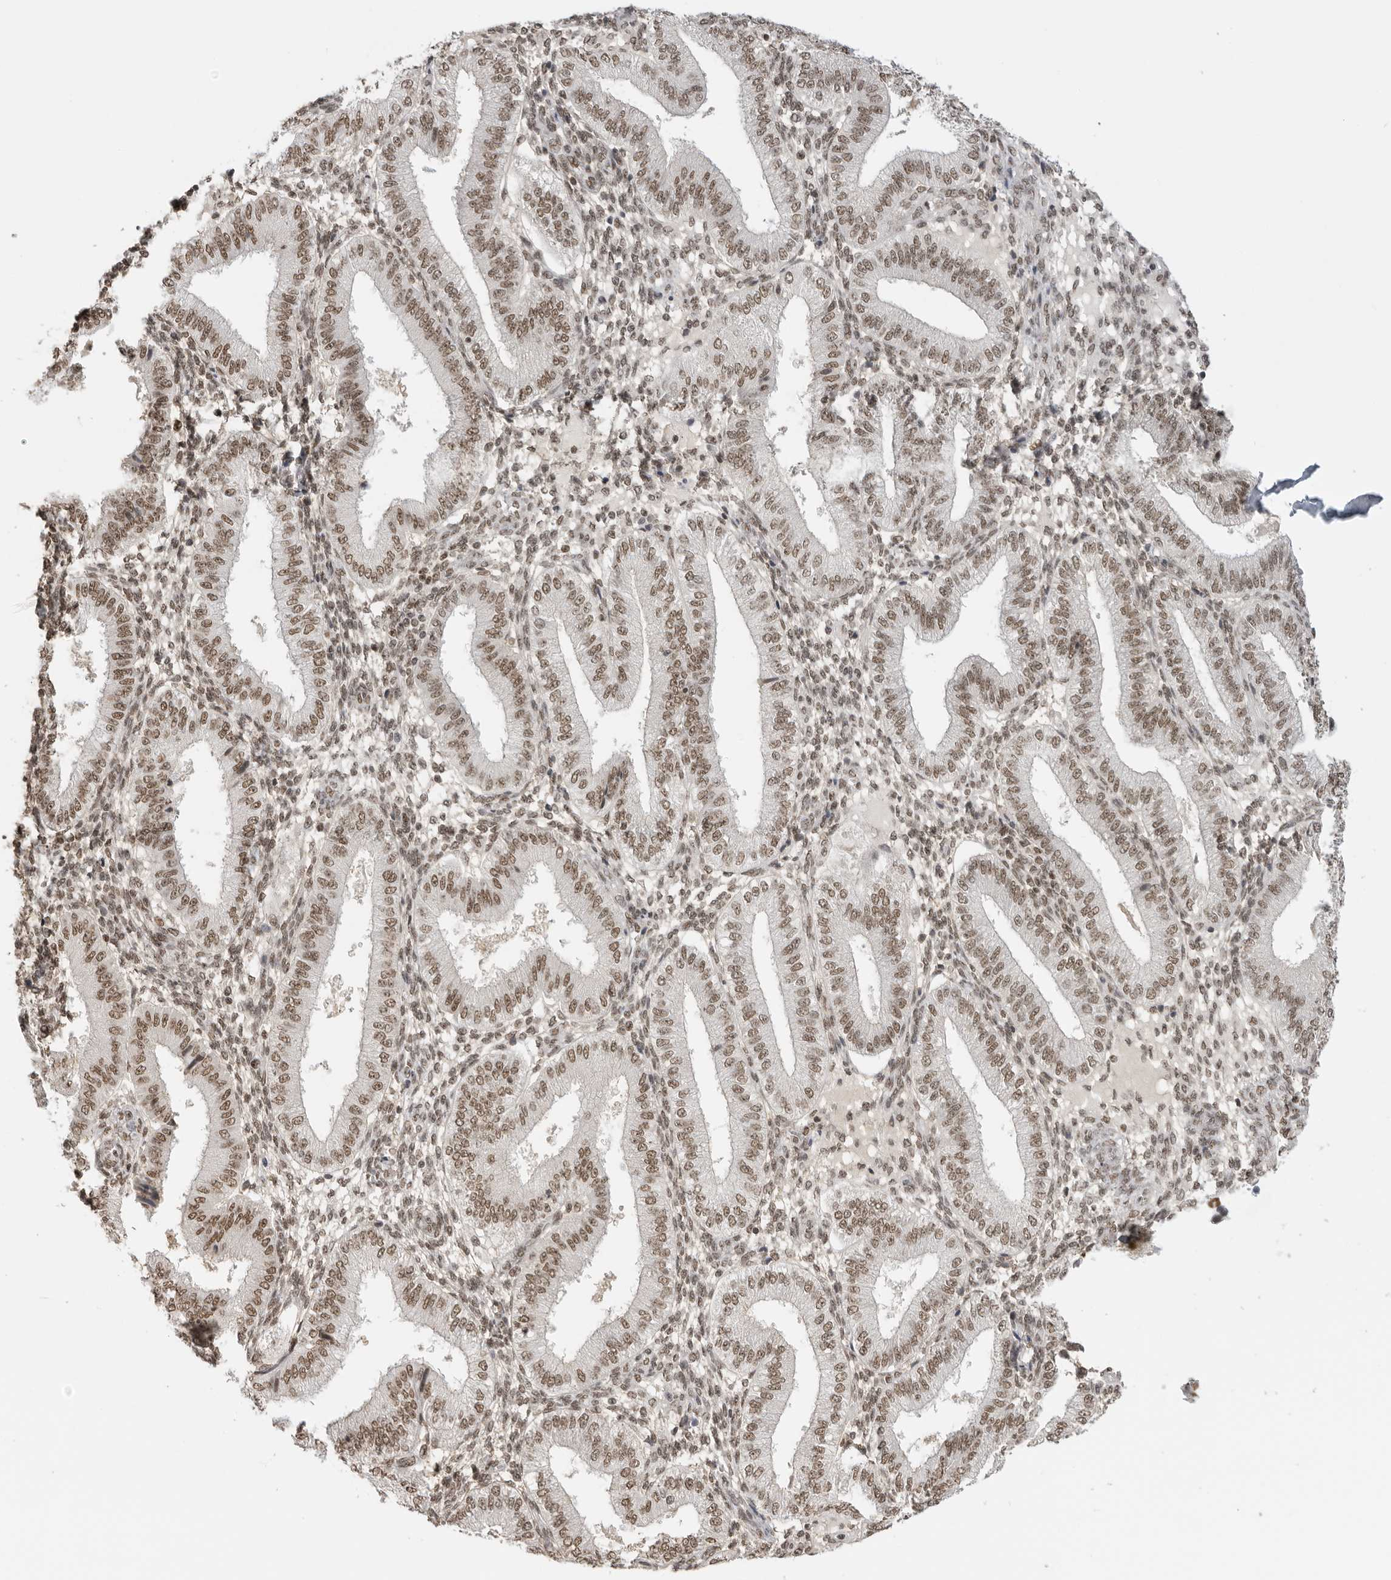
{"staining": {"intensity": "moderate", "quantity": ">75%", "location": "nuclear"}, "tissue": "endometrium", "cell_type": "Cells in endometrial stroma", "image_type": "normal", "snomed": [{"axis": "morphology", "description": "Normal tissue, NOS"}, {"axis": "topography", "description": "Endometrium"}], "caption": "Normal endometrium shows moderate nuclear expression in approximately >75% of cells in endometrial stroma, visualized by immunohistochemistry. The protein of interest is shown in brown color, while the nuclei are stained blue.", "gene": "RPA2", "patient": {"sex": "female", "age": 39}}